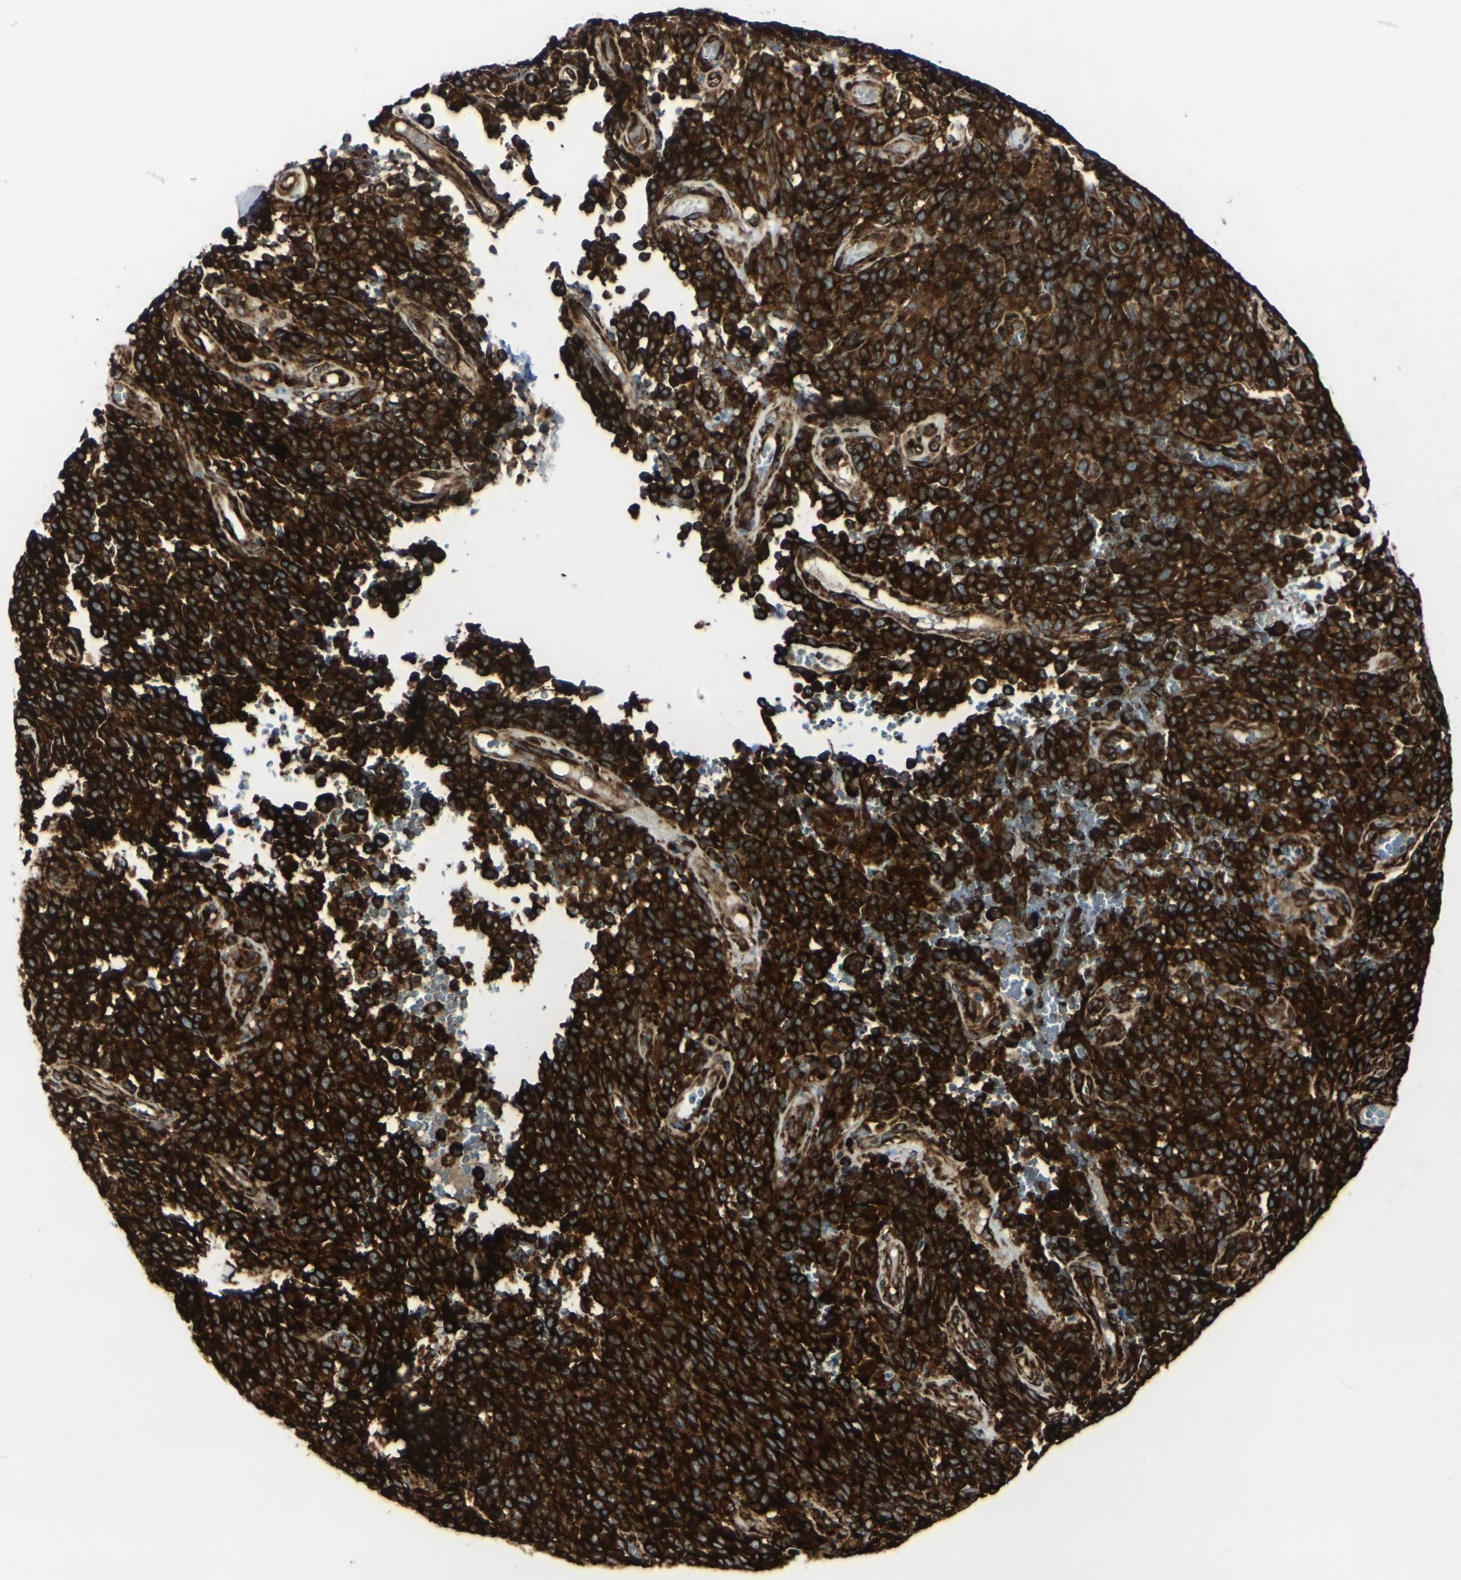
{"staining": {"intensity": "strong", "quantity": ">75%", "location": "cytoplasmic/membranous"}, "tissue": "melanoma", "cell_type": "Tumor cells", "image_type": "cancer", "snomed": [{"axis": "morphology", "description": "Malignant melanoma, NOS"}, {"axis": "topography", "description": "Skin"}], "caption": "This is an image of immunohistochemistry (IHC) staining of malignant melanoma, which shows strong positivity in the cytoplasmic/membranous of tumor cells.", "gene": "MARCHF2", "patient": {"sex": "female", "age": 82}}